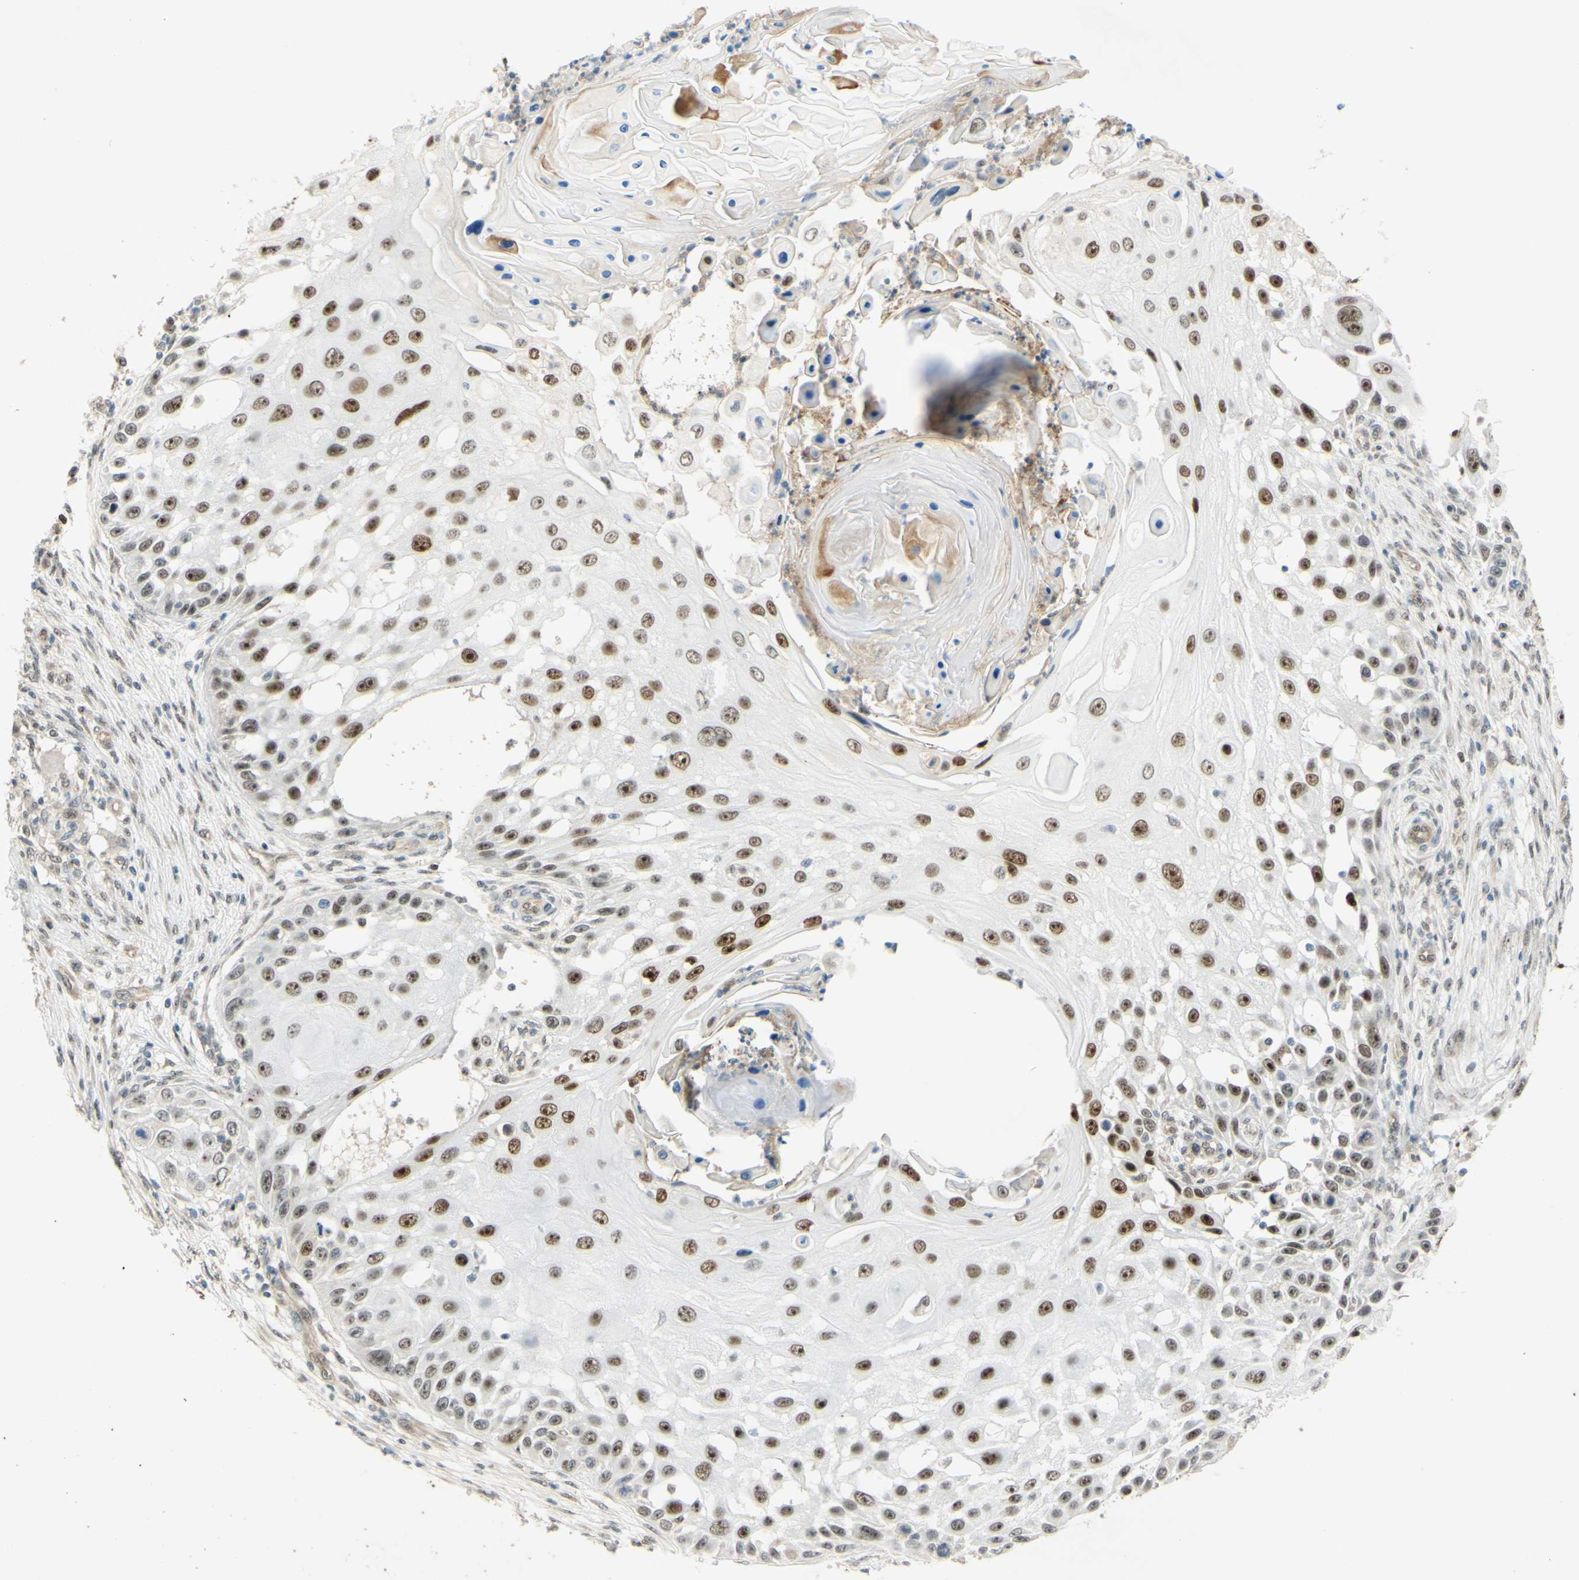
{"staining": {"intensity": "strong", "quantity": ">75%", "location": "nuclear"}, "tissue": "skin cancer", "cell_type": "Tumor cells", "image_type": "cancer", "snomed": [{"axis": "morphology", "description": "Squamous cell carcinoma, NOS"}, {"axis": "topography", "description": "Skin"}], "caption": "A high amount of strong nuclear staining is appreciated in approximately >75% of tumor cells in skin cancer tissue.", "gene": "POLB", "patient": {"sex": "female", "age": 44}}